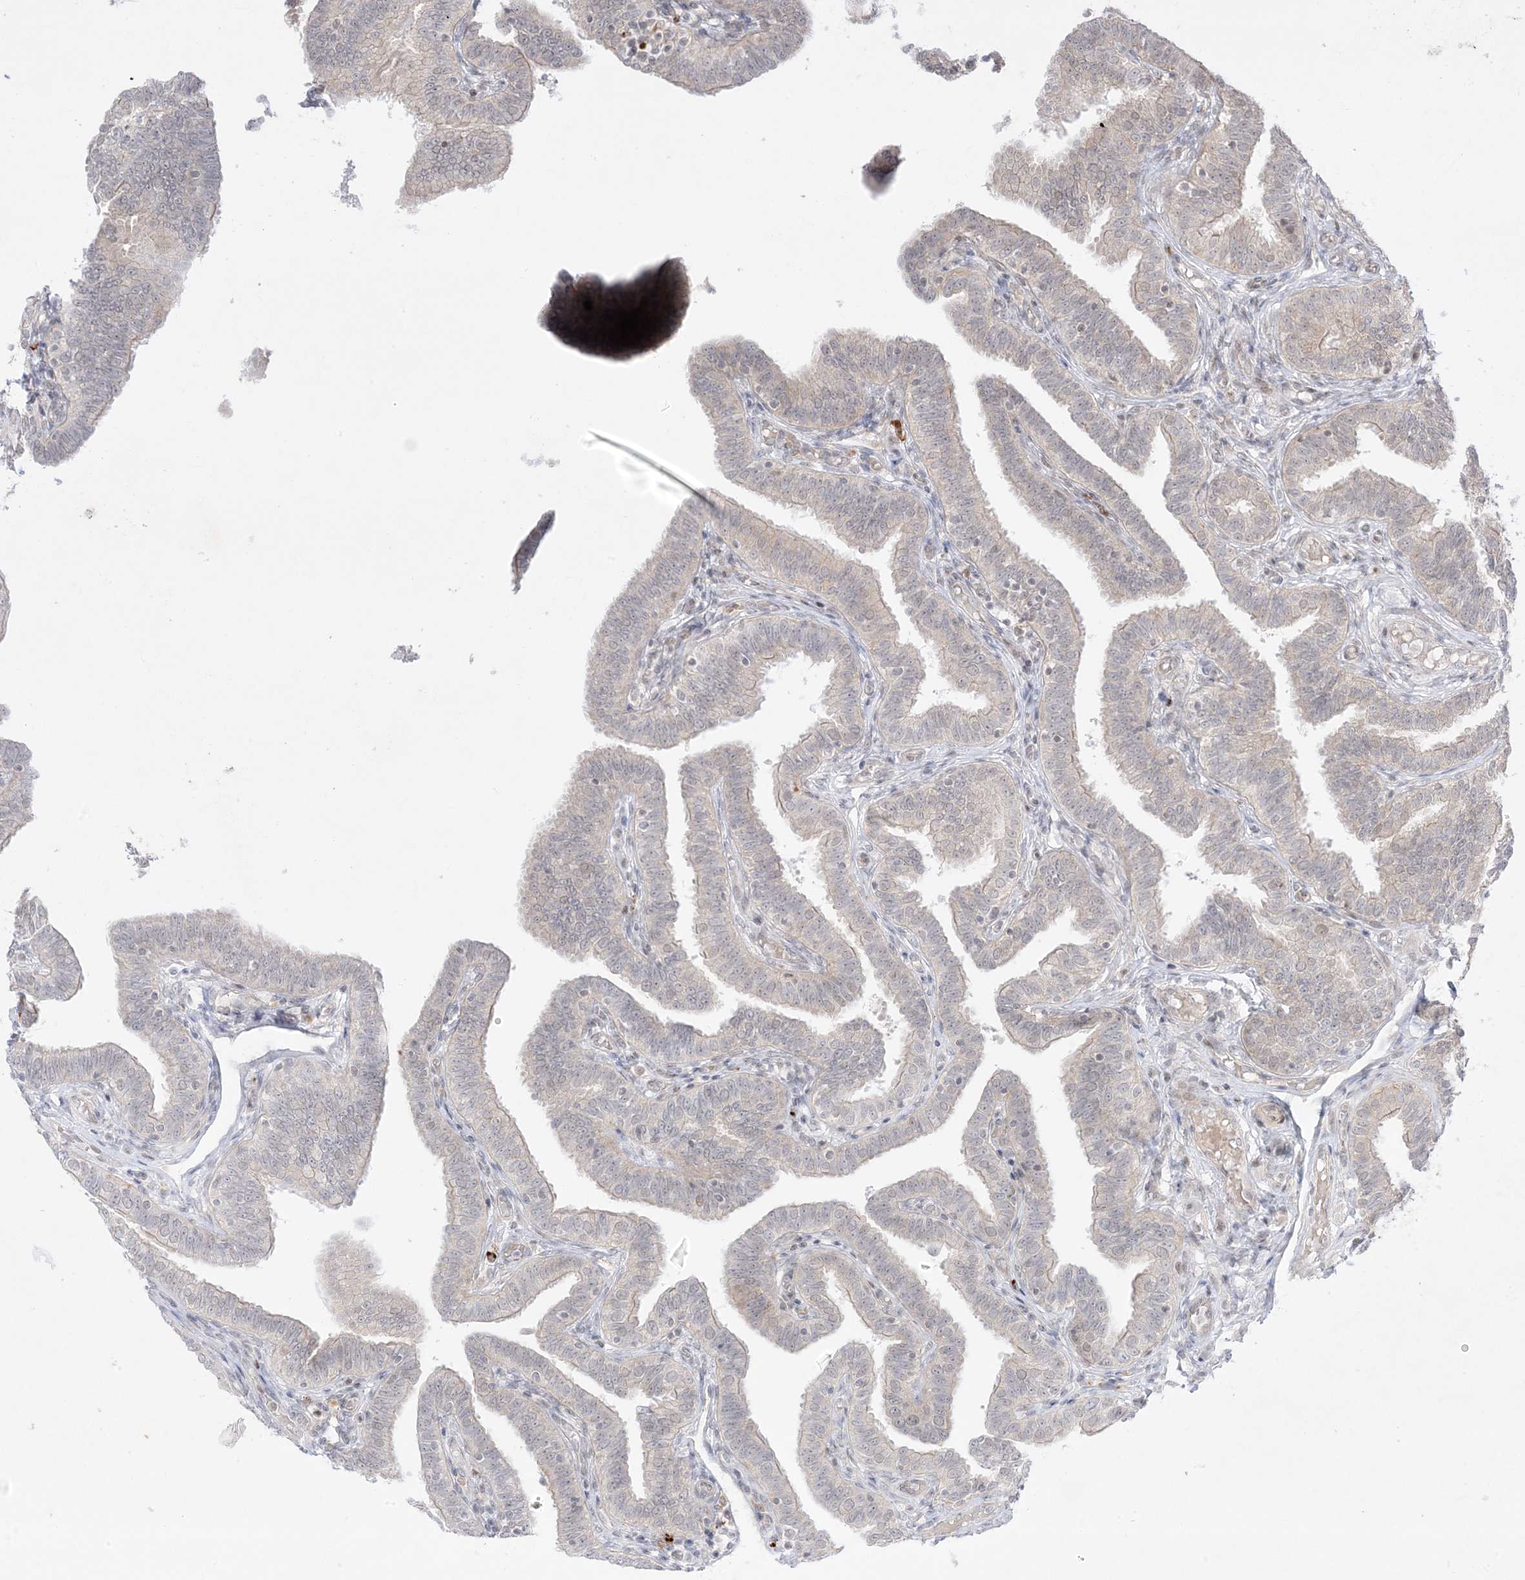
{"staining": {"intensity": "moderate", "quantity": "25%-75%", "location": "cytoplasmic/membranous,nuclear"}, "tissue": "fallopian tube", "cell_type": "Glandular cells", "image_type": "normal", "snomed": [{"axis": "morphology", "description": "Normal tissue, NOS"}, {"axis": "topography", "description": "Fallopian tube"}], "caption": "The photomicrograph displays staining of benign fallopian tube, revealing moderate cytoplasmic/membranous,nuclear protein expression (brown color) within glandular cells.", "gene": "PTK6", "patient": {"sex": "female", "age": 39}}